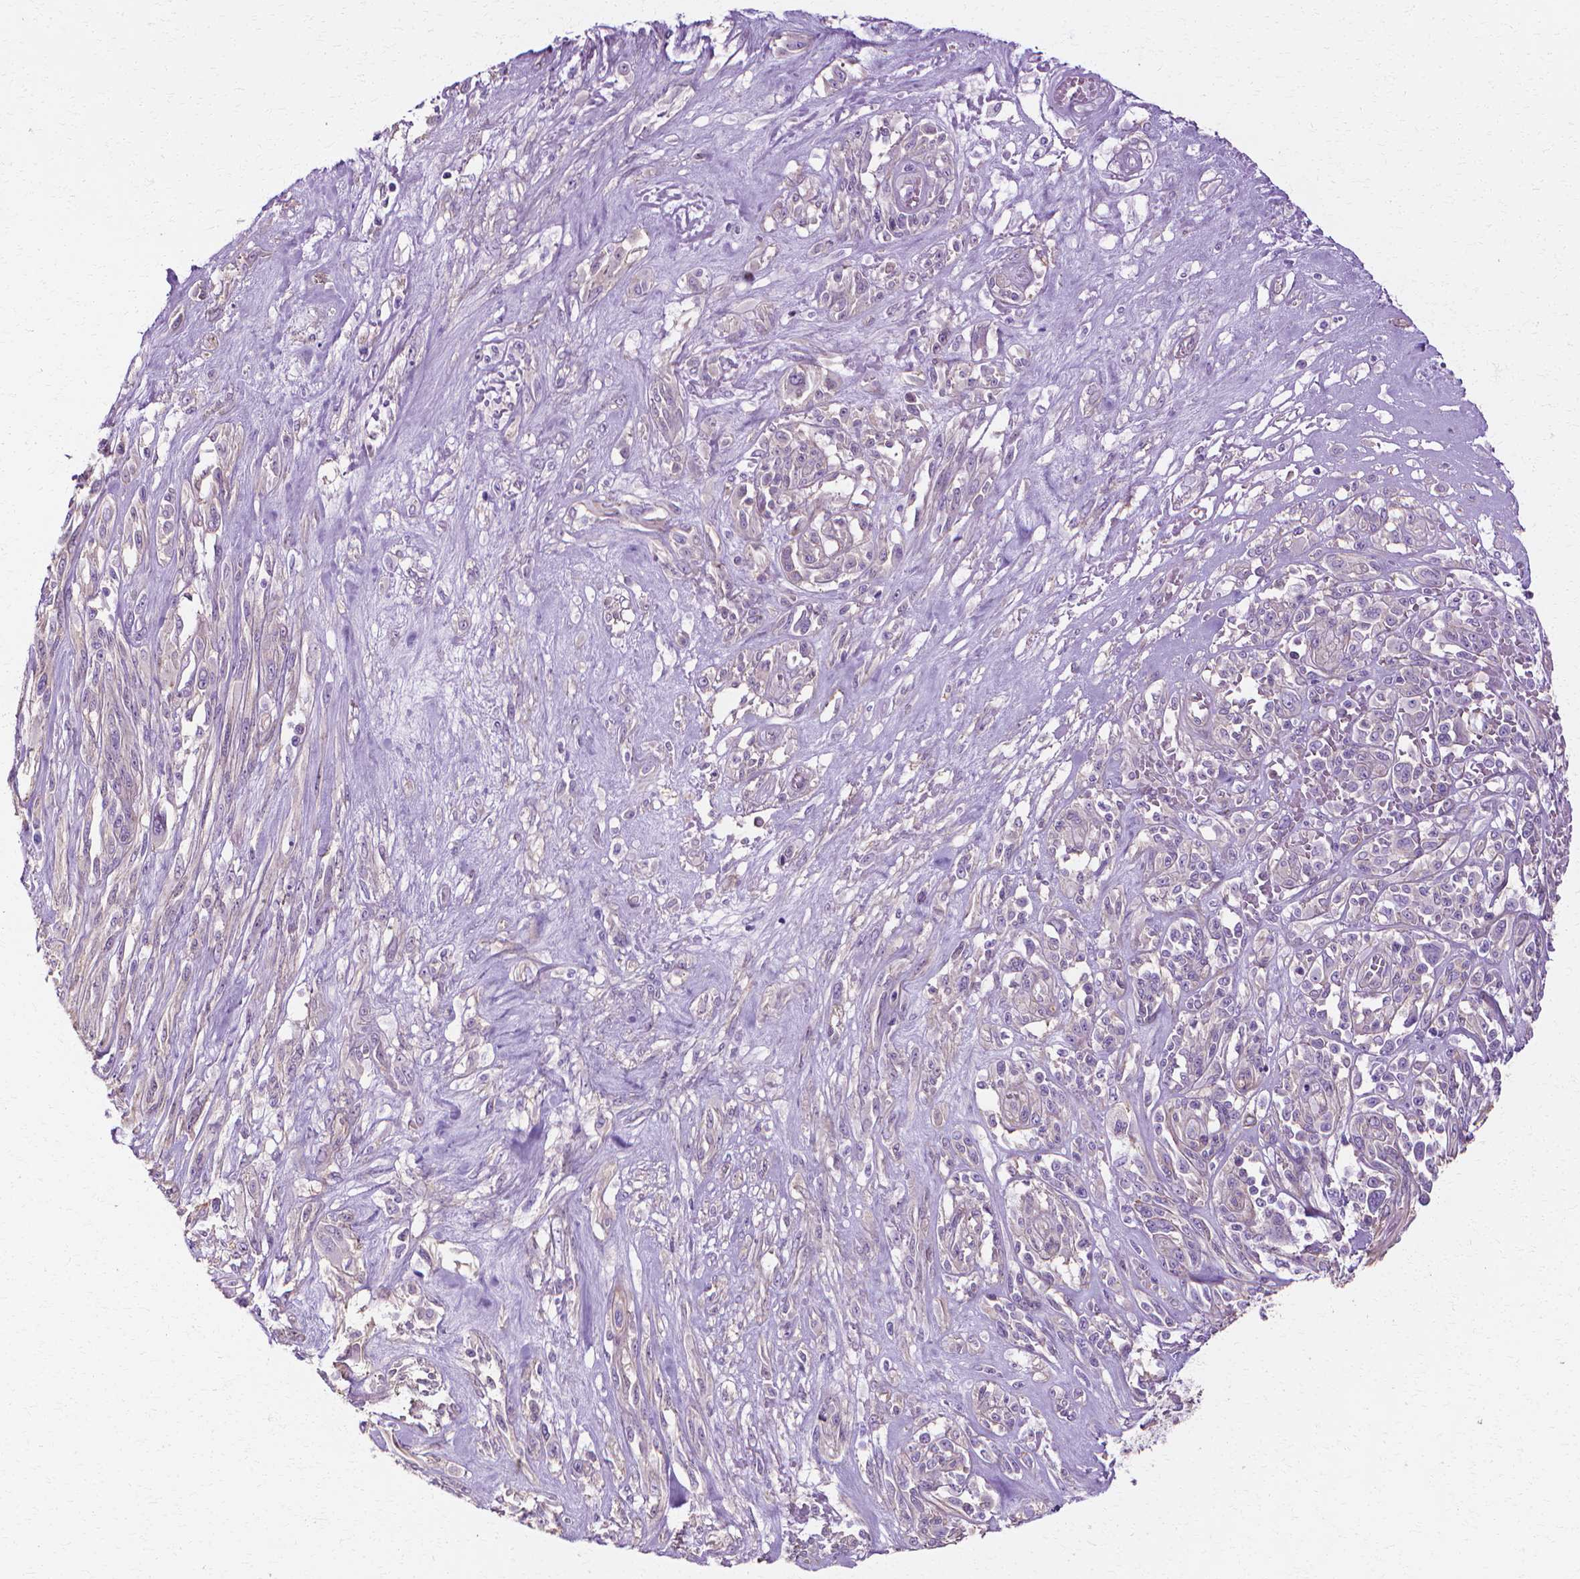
{"staining": {"intensity": "negative", "quantity": "none", "location": "none"}, "tissue": "melanoma", "cell_type": "Tumor cells", "image_type": "cancer", "snomed": [{"axis": "morphology", "description": "Malignant melanoma, NOS"}, {"axis": "topography", "description": "Skin"}], "caption": "The histopathology image displays no staining of tumor cells in malignant melanoma.", "gene": "CFAP157", "patient": {"sex": "female", "age": 91}}